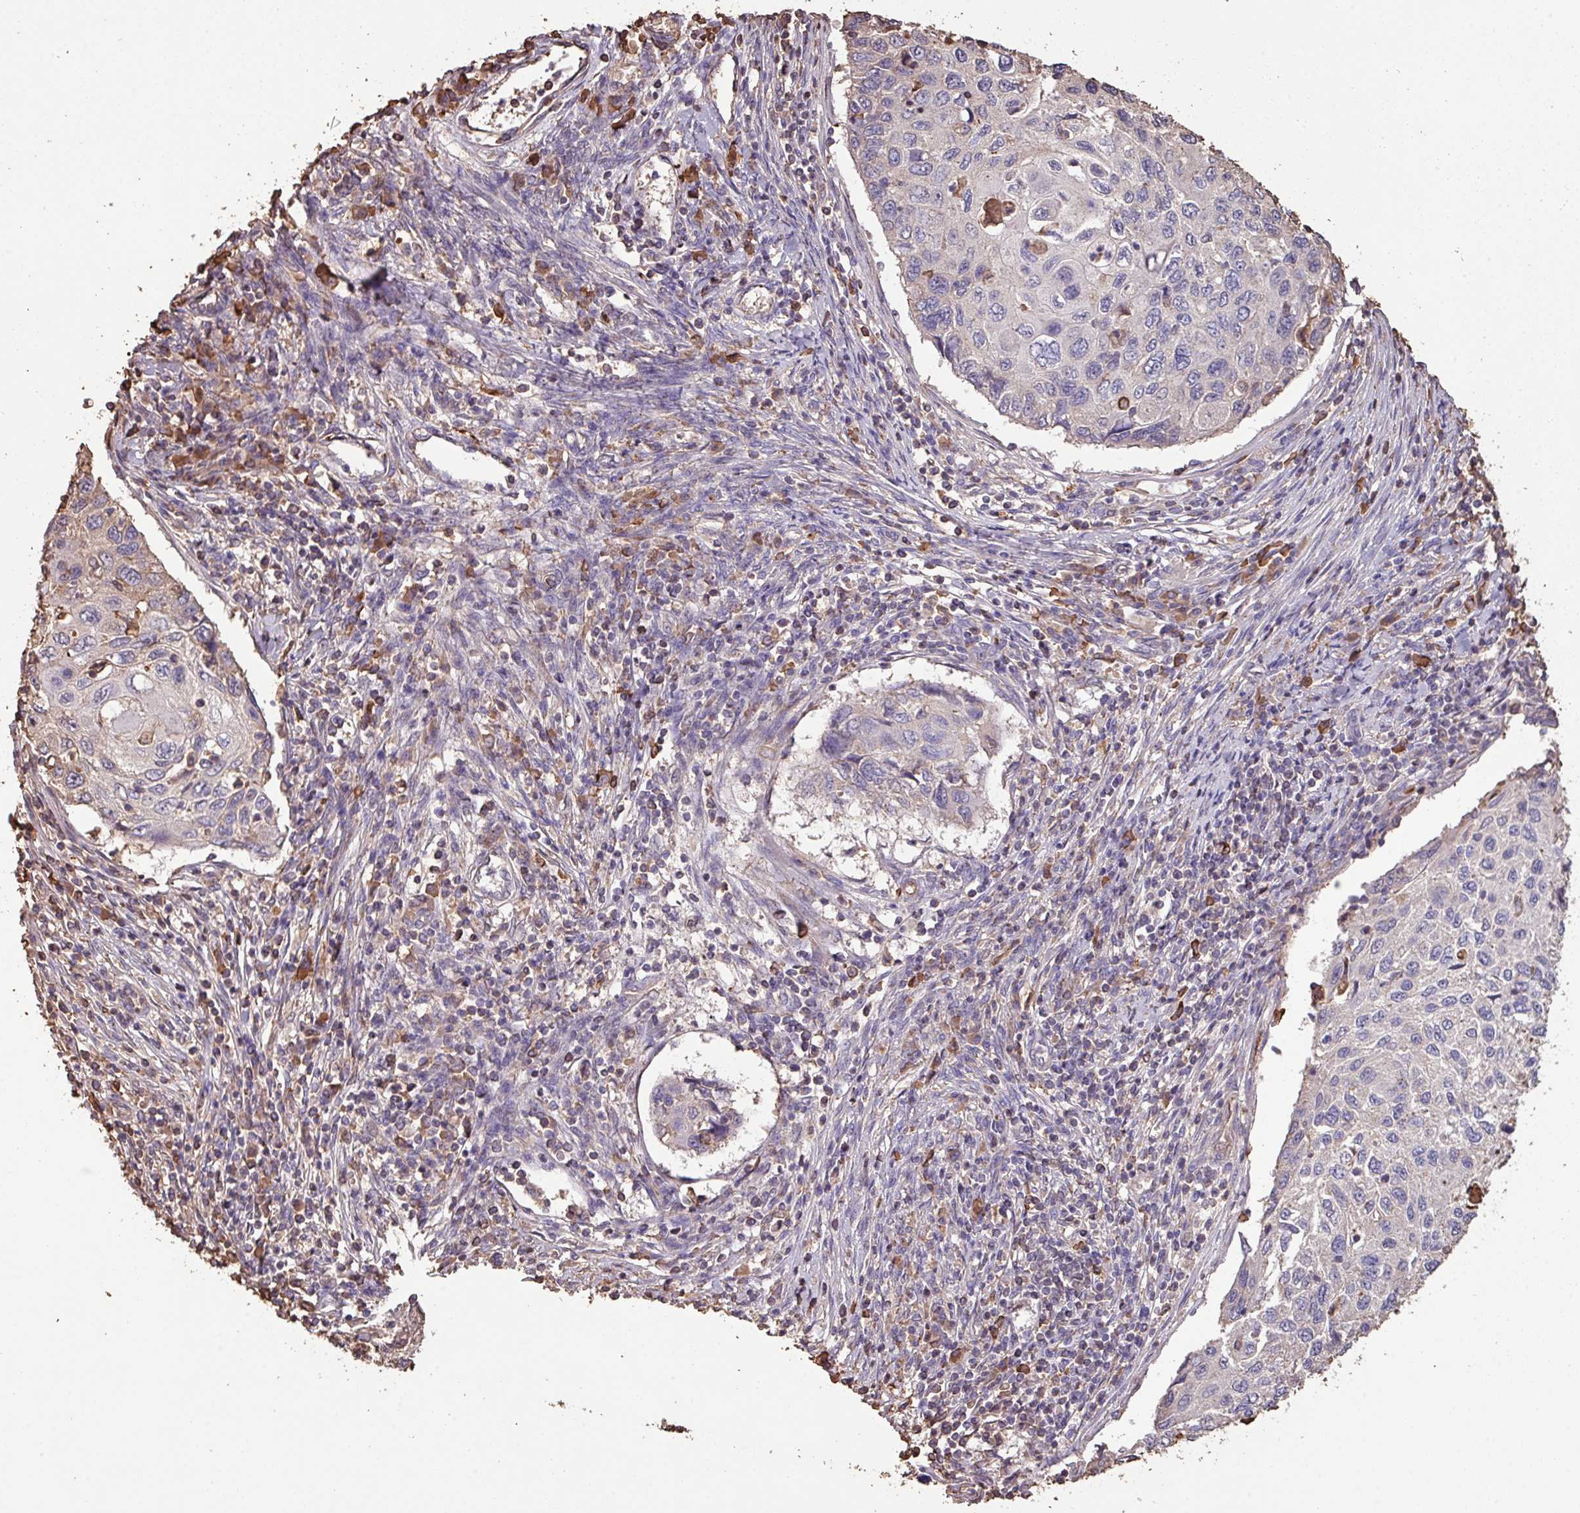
{"staining": {"intensity": "negative", "quantity": "none", "location": "none"}, "tissue": "cervical cancer", "cell_type": "Tumor cells", "image_type": "cancer", "snomed": [{"axis": "morphology", "description": "Squamous cell carcinoma, NOS"}, {"axis": "topography", "description": "Cervix"}], "caption": "Tumor cells show no significant positivity in cervical cancer (squamous cell carcinoma).", "gene": "CAMK2B", "patient": {"sex": "female", "age": 70}}